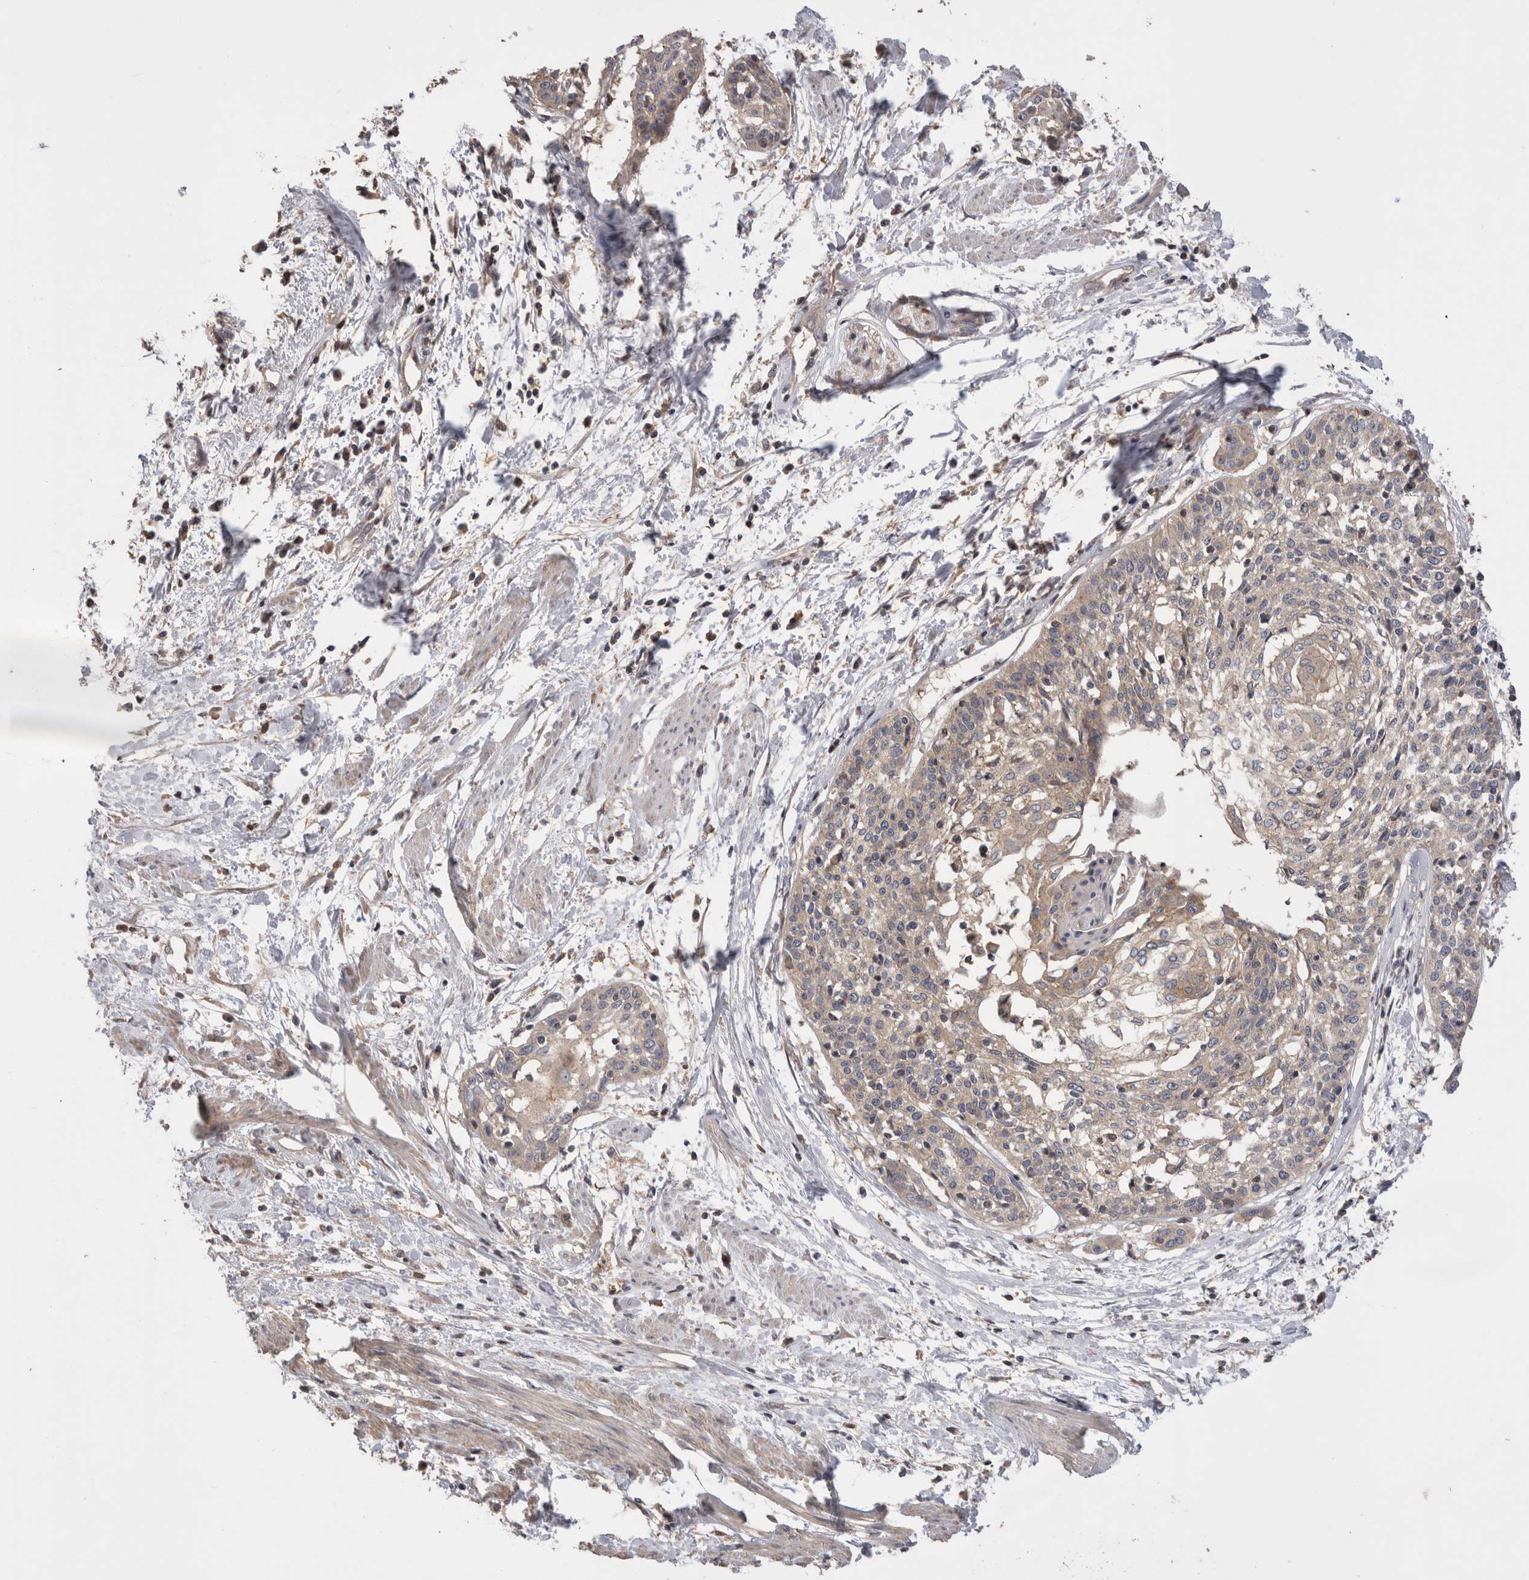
{"staining": {"intensity": "weak", "quantity": ">75%", "location": "cytoplasmic/membranous"}, "tissue": "cervical cancer", "cell_type": "Tumor cells", "image_type": "cancer", "snomed": [{"axis": "morphology", "description": "Squamous cell carcinoma, NOS"}, {"axis": "topography", "description": "Cervix"}], "caption": "An image of cervical cancer stained for a protein shows weak cytoplasmic/membranous brown staining in tumor cells.", "gene": "OTOR", "patient": {"sex": "female", "age": 57}}